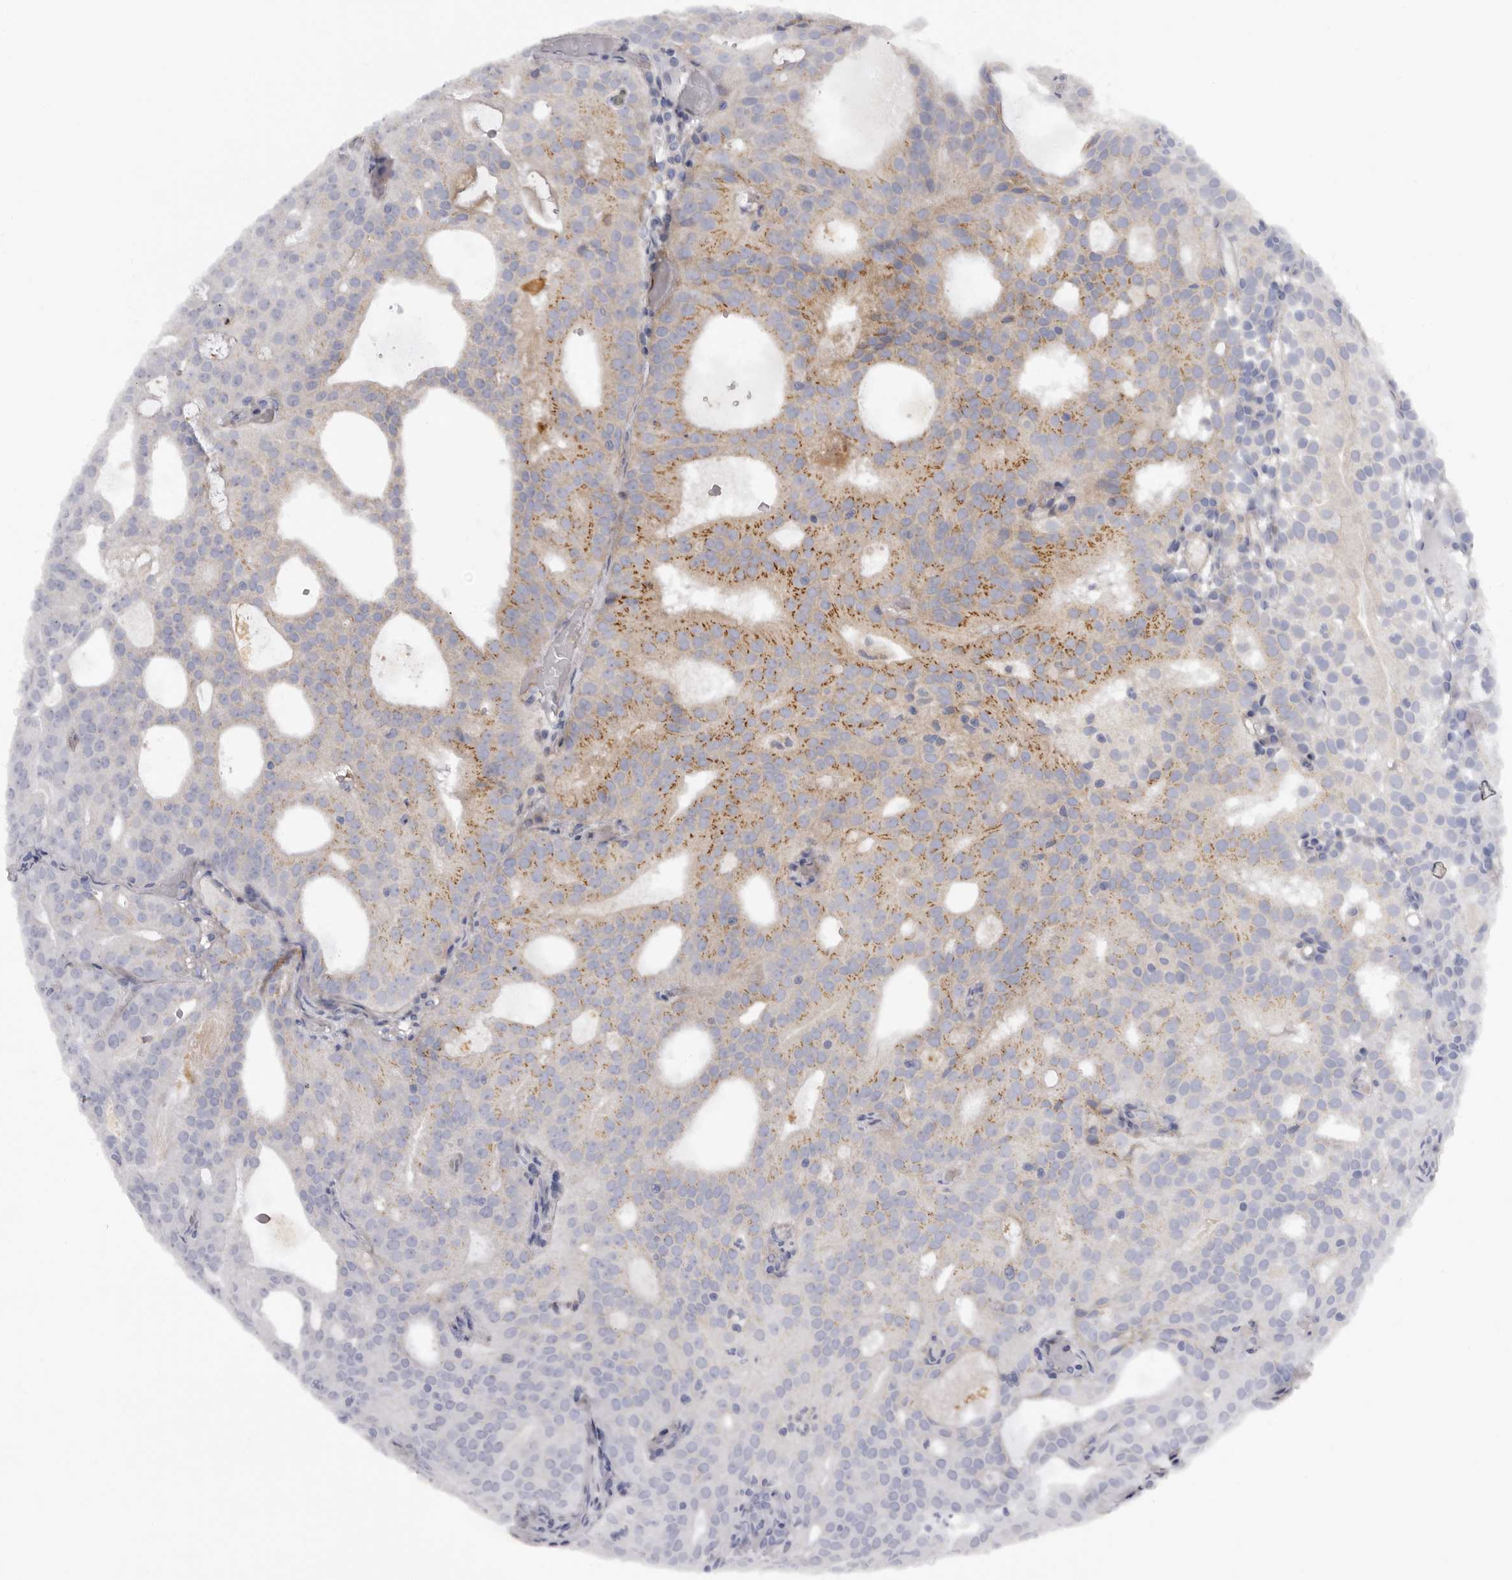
{"staining": {"intensity": "moderate", "quantity": "<25%", "location": "cytoplasmic/membranous"}, "tissue": "prostate cancer", "cell_type": "Tumor cells", "image_type": "cancer", "snomed": [{"axis": "morphology", "description": "Adenocarcinoma, Medium grade"}, {"axis": "topography", "description": "Prostate"}], "caption": "Tumor cells reveal low levels of moderate cytoplasmic/membranous positivity in approximately <25% of cells in human prostate cancer (medium-grade adenocarcinoma). Immunohistochemistry (ihc) stains the protein of interest in brown and the nuclei are stained blue.", "gene": "ASIC5", "patient": {"sex": "male", "age": 88}}